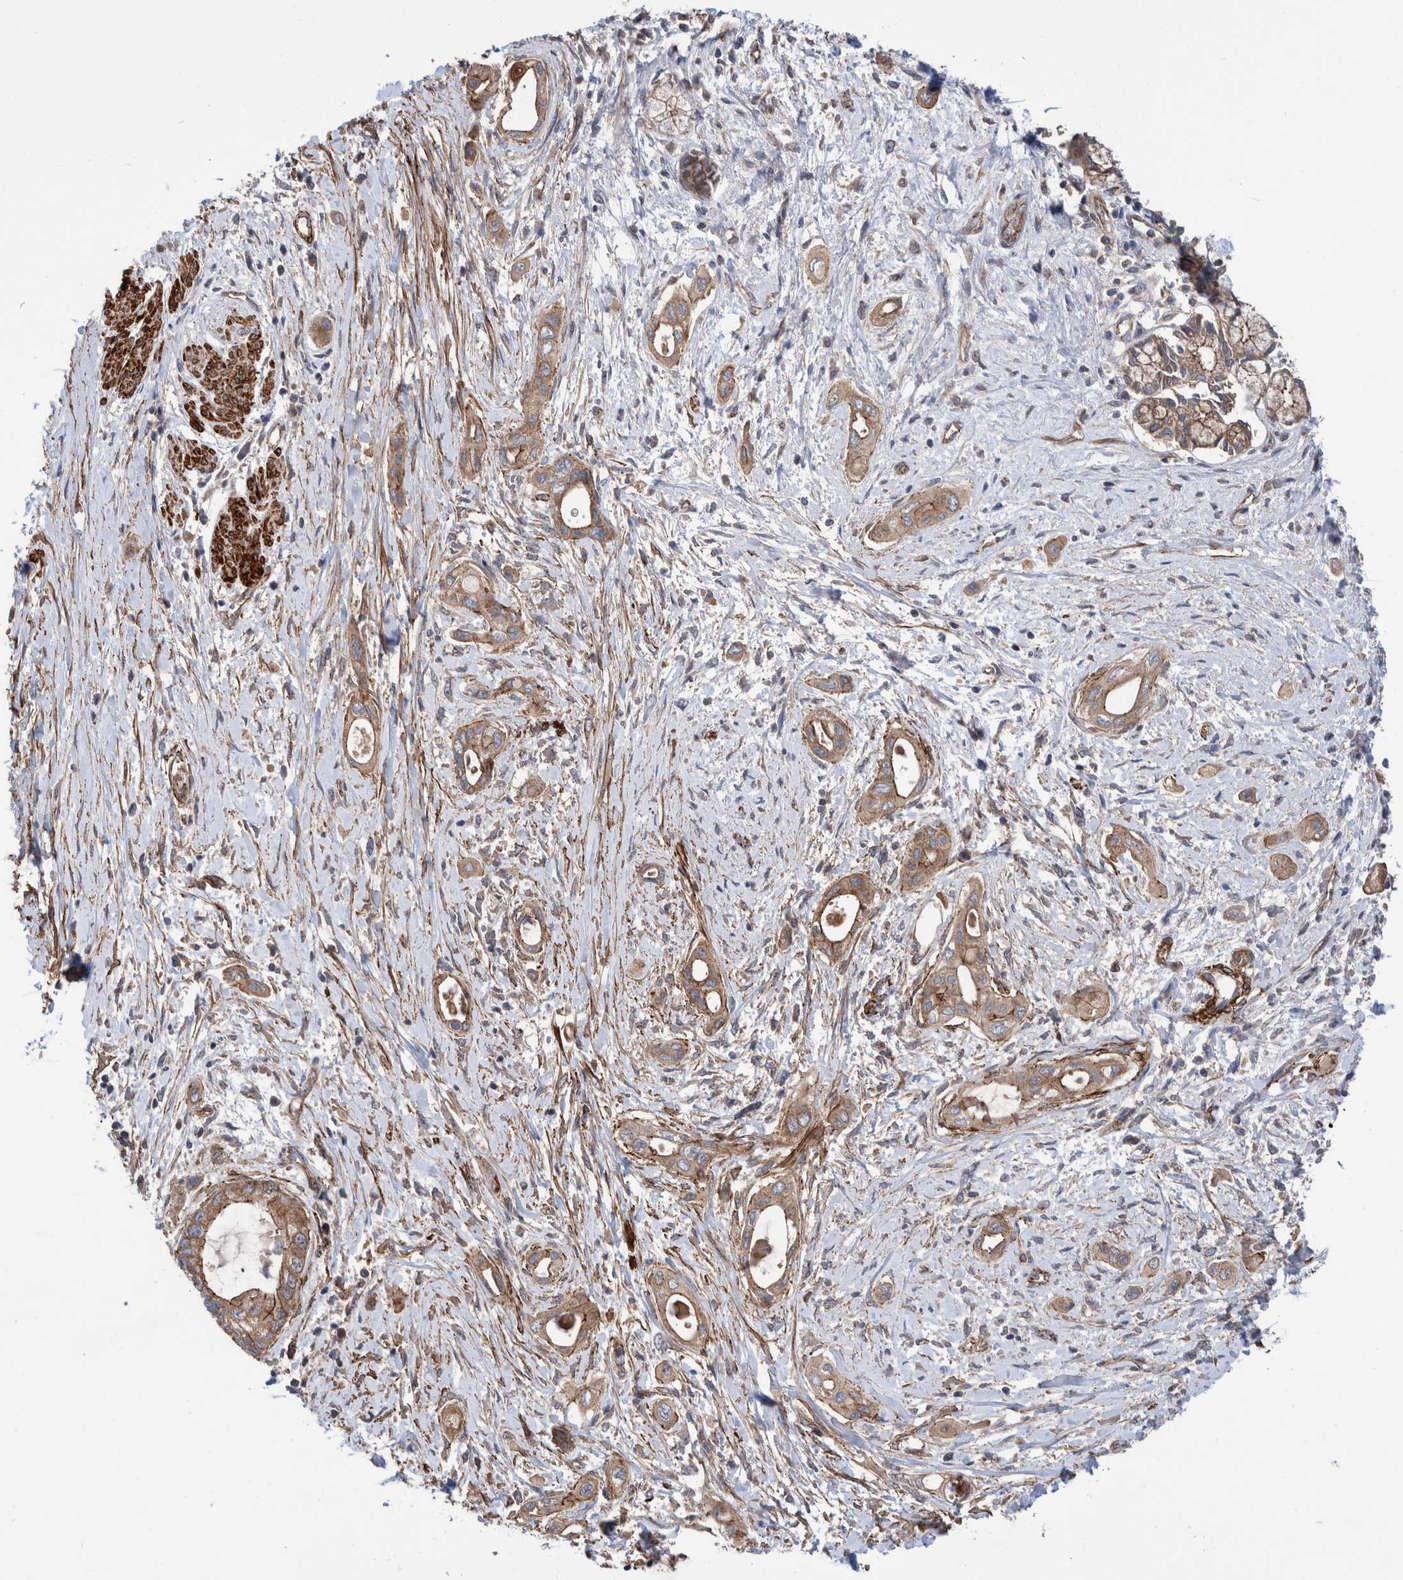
{"staining": {"intensity": "weak", "quantity": ">75%", "location": "cytoplasmic/membranous"}, "tissue": "pancreatic cancer", "cell_type": "Tumor cells", "image_type": "cancer", "snomed": [{"axis": "morphology", "description": "Adenocarcinoma, NOS"}, {"axis": "topography", "description": "Pancreas"}], "caption": "This micrograph demonstrates pancreatic adenocarcinoma stained with immunohistochemistry to label a protein in brown. The cytoplasmic/membranous of tumor cells show weak positivity for the protein. Nuclei are counter-stained blue.", "gene": "SLC25A10", "patient": {"sex": "male", "age": 59}}